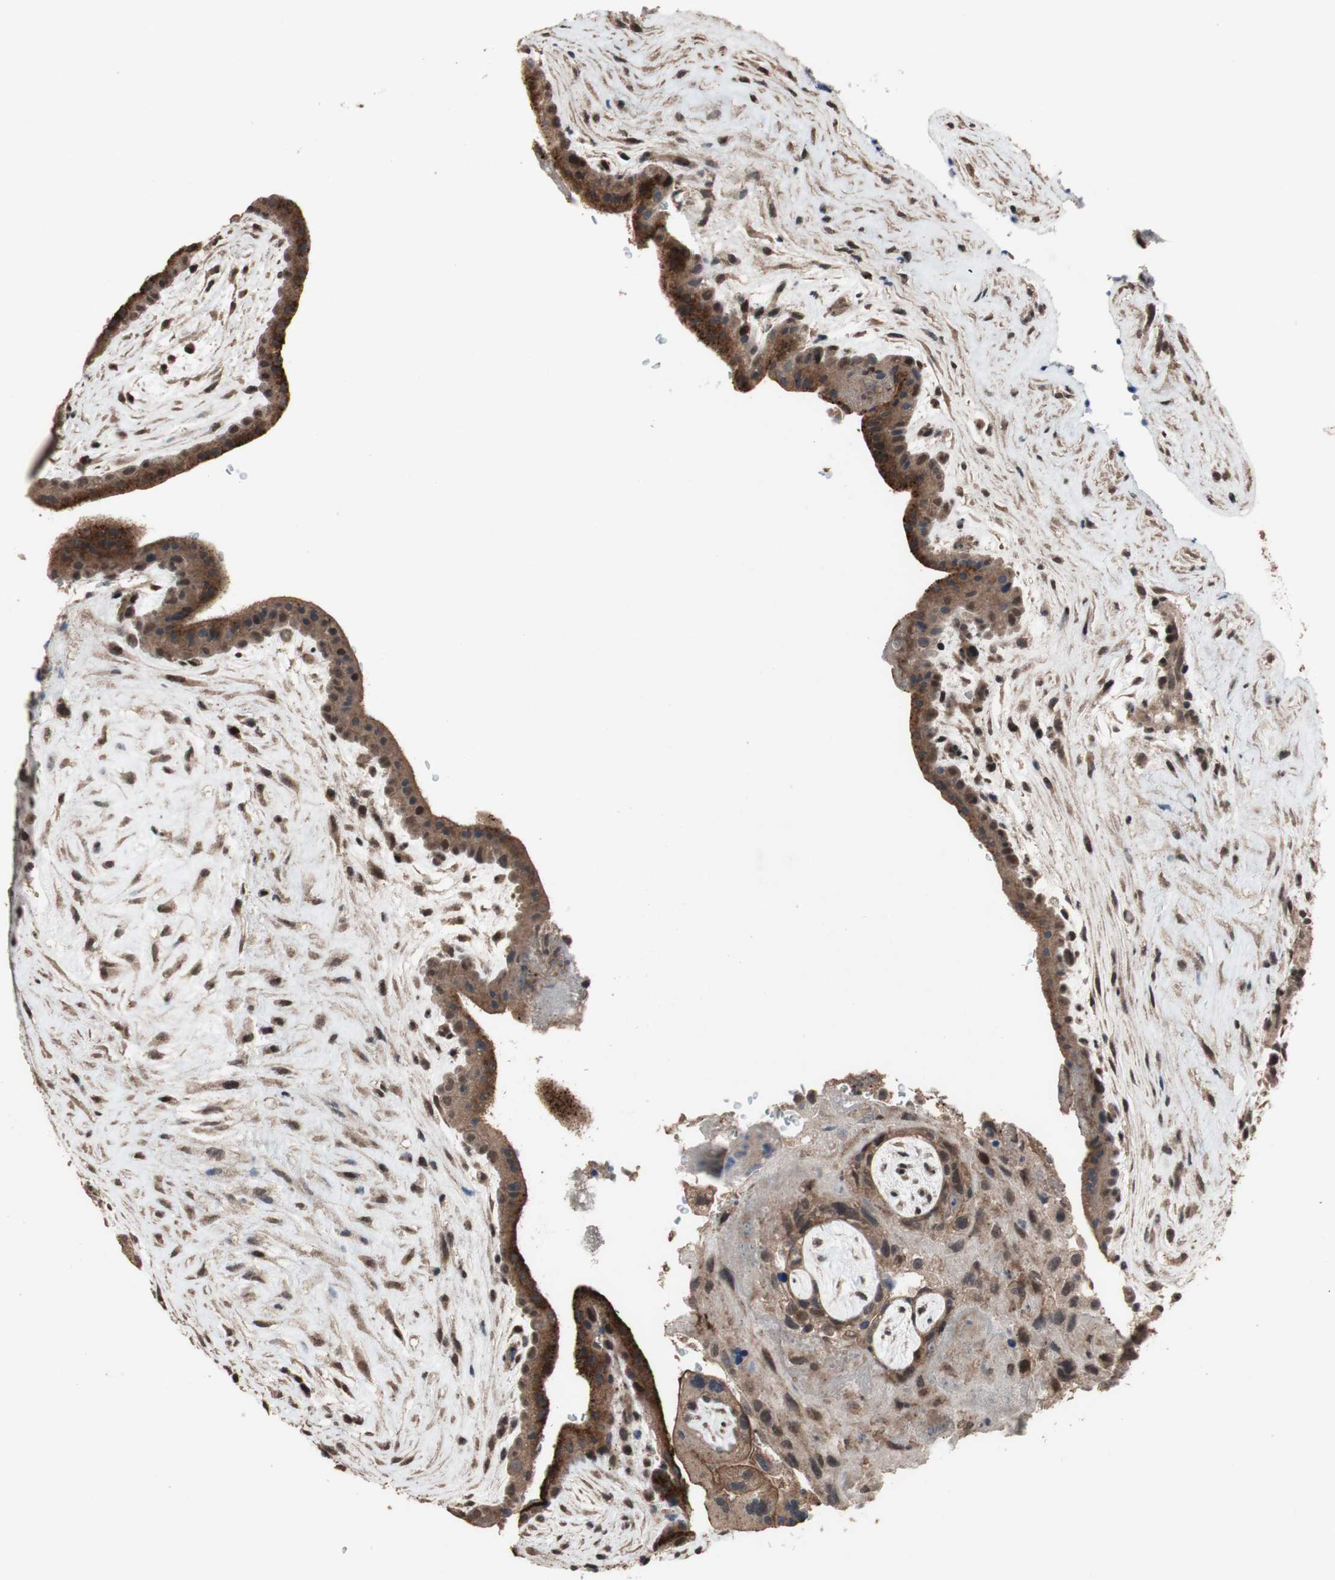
{"staining": {"intensity": "moderate", "quantity": ">75%", "location": "cytoplasmic/membranous,nuclear"}, "tissue": "placenta", "cell_type": "Trophoblastic cells", "image_type": "normal", "snomed": [{"axis": "morphology", "description": "Normal tissue, NOS"}, {"axis": "topography", "description": "Placenta"}], "caption": "Placenta stained with DAB IHC demonstrates medium levels of moderate cytoplasmic/membranous,nuclear expression in about >75% of trophoblastic cells.", "gene": "KANSL1", "patient": {"sex": "female", "age": 35}}